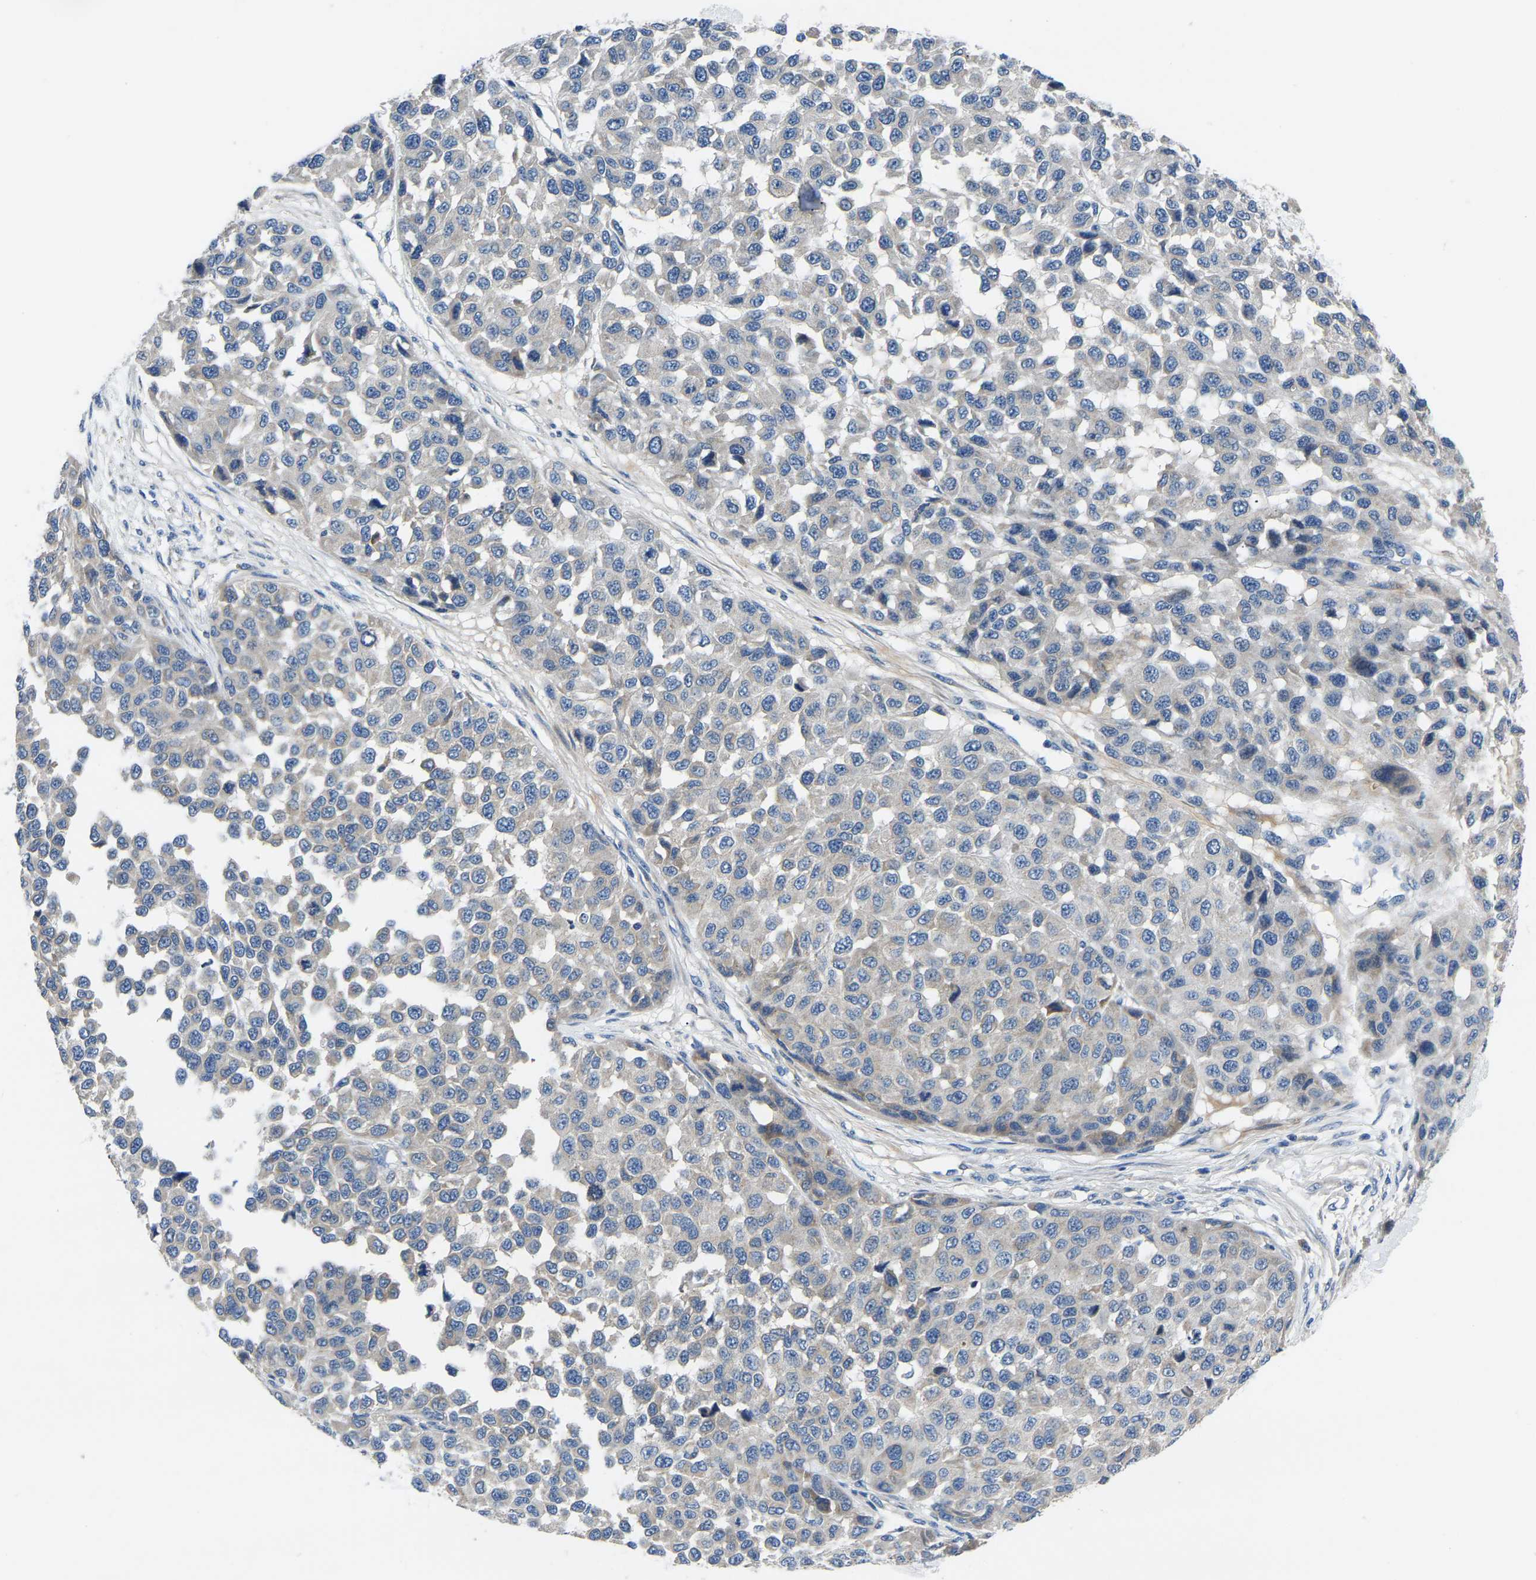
{"staining": {"intensity": "negative", "quantity": "none", "location": "none"}, "tissue": "melanoma", "cell_type": "Tumor cells", "image_type": "cancer", "snomed": [{"axis": "morphology", "description": "Normal tissue, NOS"}, {"axis": "morphology", "description": "Malignant melanoma, NOS"}, {"axis": "topography", "description": "Skin"}], "caption": "Image shows no protein staining in tumor cells of malignant melanoma tissue. (Immunohistochemistry (ihc), brightfield microscopy, high magnification).", "gene": "TOR1B", "patient": {"sex": "male", "age": 62}}